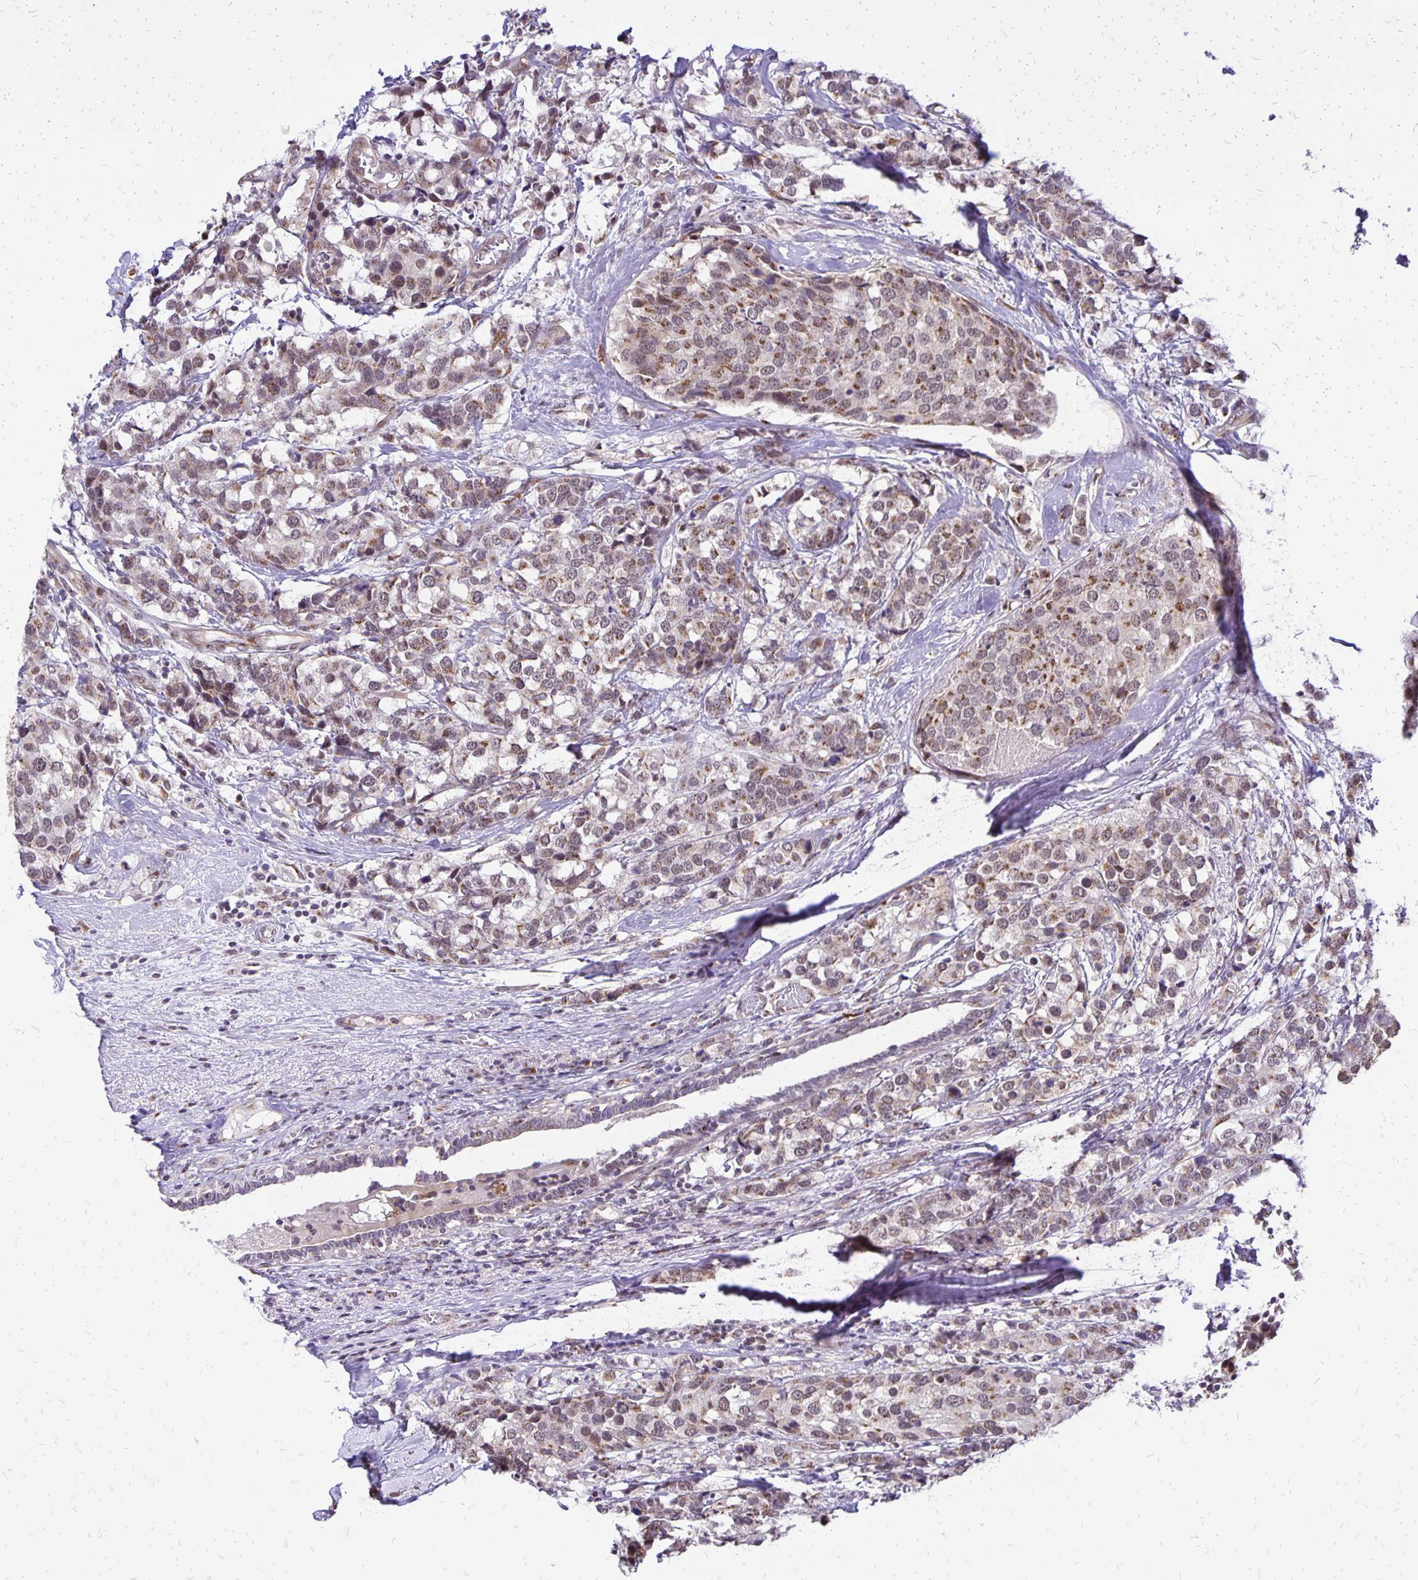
{"staining": {"intensity": "moderate", "quantity": "25%-75%", "location": "cytoplasmic/membranous"}, "tissue": "breast cancer", "cell_type": "Tumor cells", "image_type": "cancer", "snomed": [{"axis": "morphology", "description": "Lobular carcinoma"}, {"axis": "topography", "description": "Breast"}], "caption": "An image of breast cancer stained for a protein reveals moderate cytoplasmic/membranous brown staining in tumor cells.", "gene": "GOLGA5", "patient": {"sex": "female", "age": 59}}